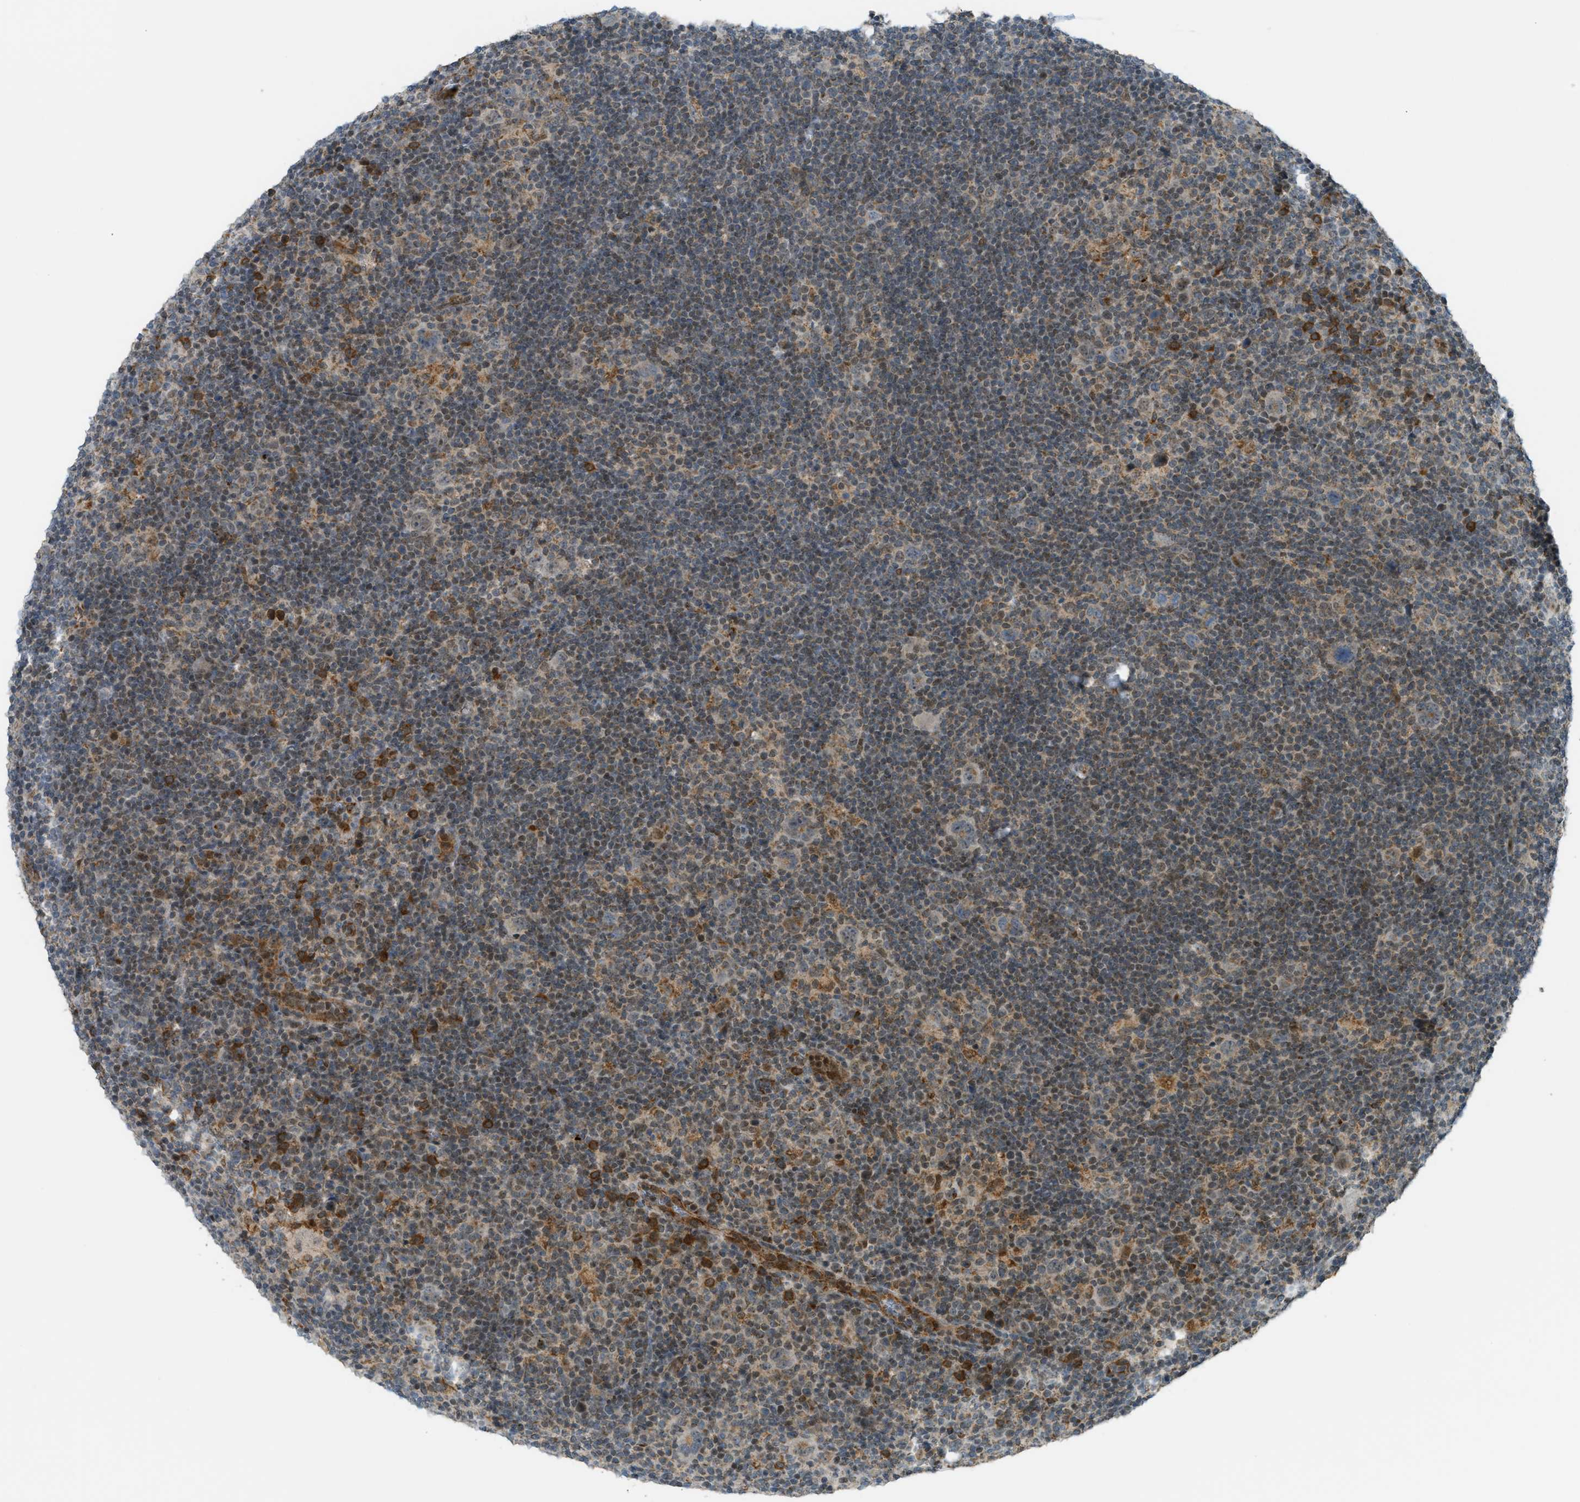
{"staining": {"intensity": "weak", "quantity": "25%-75%", "location": "cytoplasmic/membranous,nuclear"}, "tissue": "lymphoma", "cell_type": "Tumor cells", "image_type": "cancer", "snomed": [{"axis": "morphology", "description": "Hodgkin's disease, NOS"}, {"axis": "topography", "description": "Lymph node"}], "caption": "Hodgkin's disease stained for a protein (brown) shows weak cytoplasmic/membranous and nuclear positive positivity in approximately 25%-75% of tumor cells.", "gene": "CCDC186", "patient": {"sex": "female", "age": 57}}